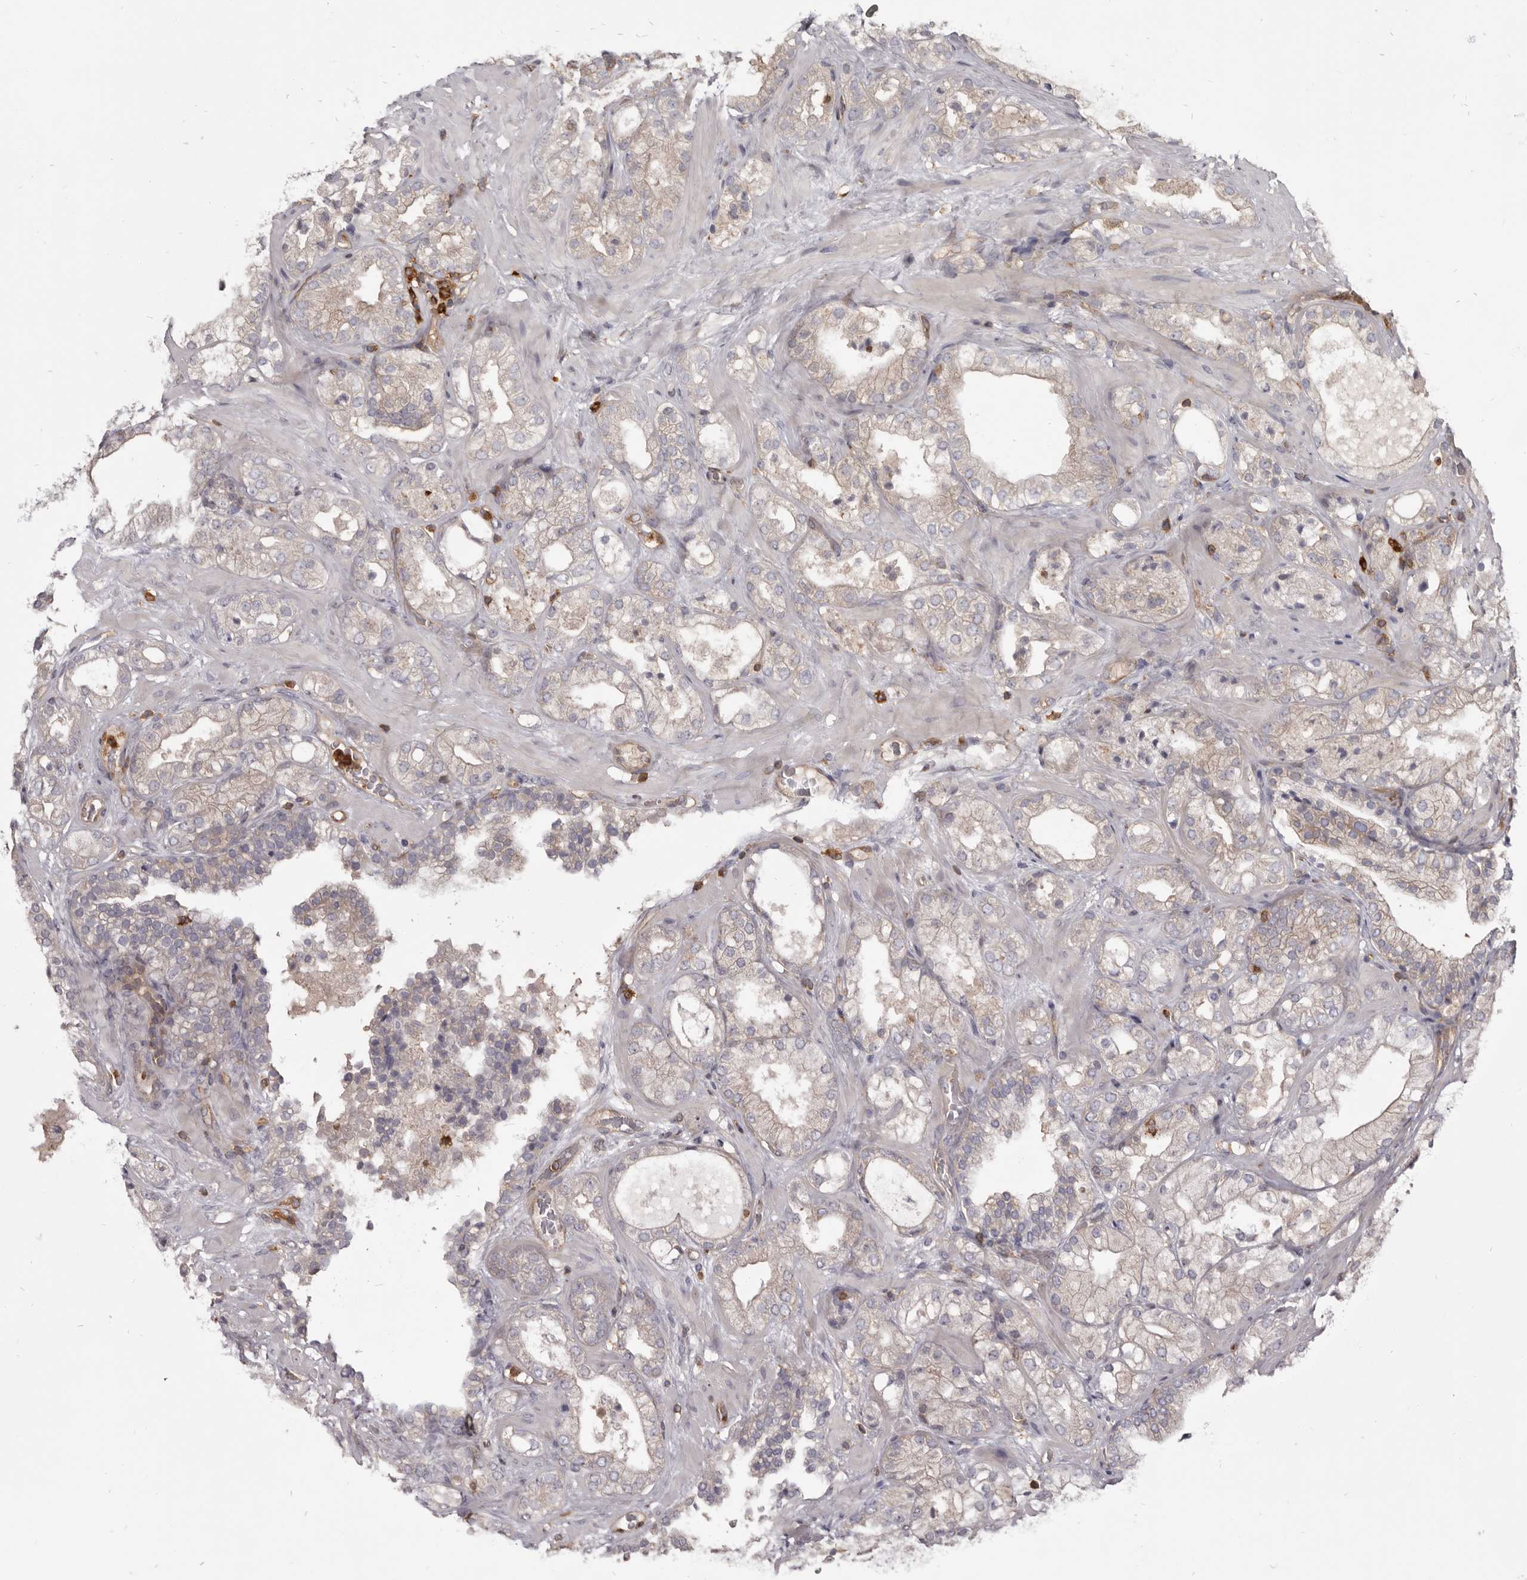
{"staining": {"intensity": "negative", "quantity": "none", "location": "none"}, "tissue": "prostate cancer", "cell_type": "Tumor cells", "image_type": "cancer", "snomed": [{"axis": "morphology", "description": "Adenocarcinoma, High grade"}, {"axis": "topography", "description": "Prostate"}], "caption": "An immunohistochemistry (IHC) photomicrograph of prostate high-grade adenocarcinoma is shown. There is no staining in tumor cells of prostate high-grade adenocarcinoma. (Immunohistochemistry, brightfield microscopy, high magnification).", "gene": "CBL", "patient": {"sex": "male", "age": 58}}